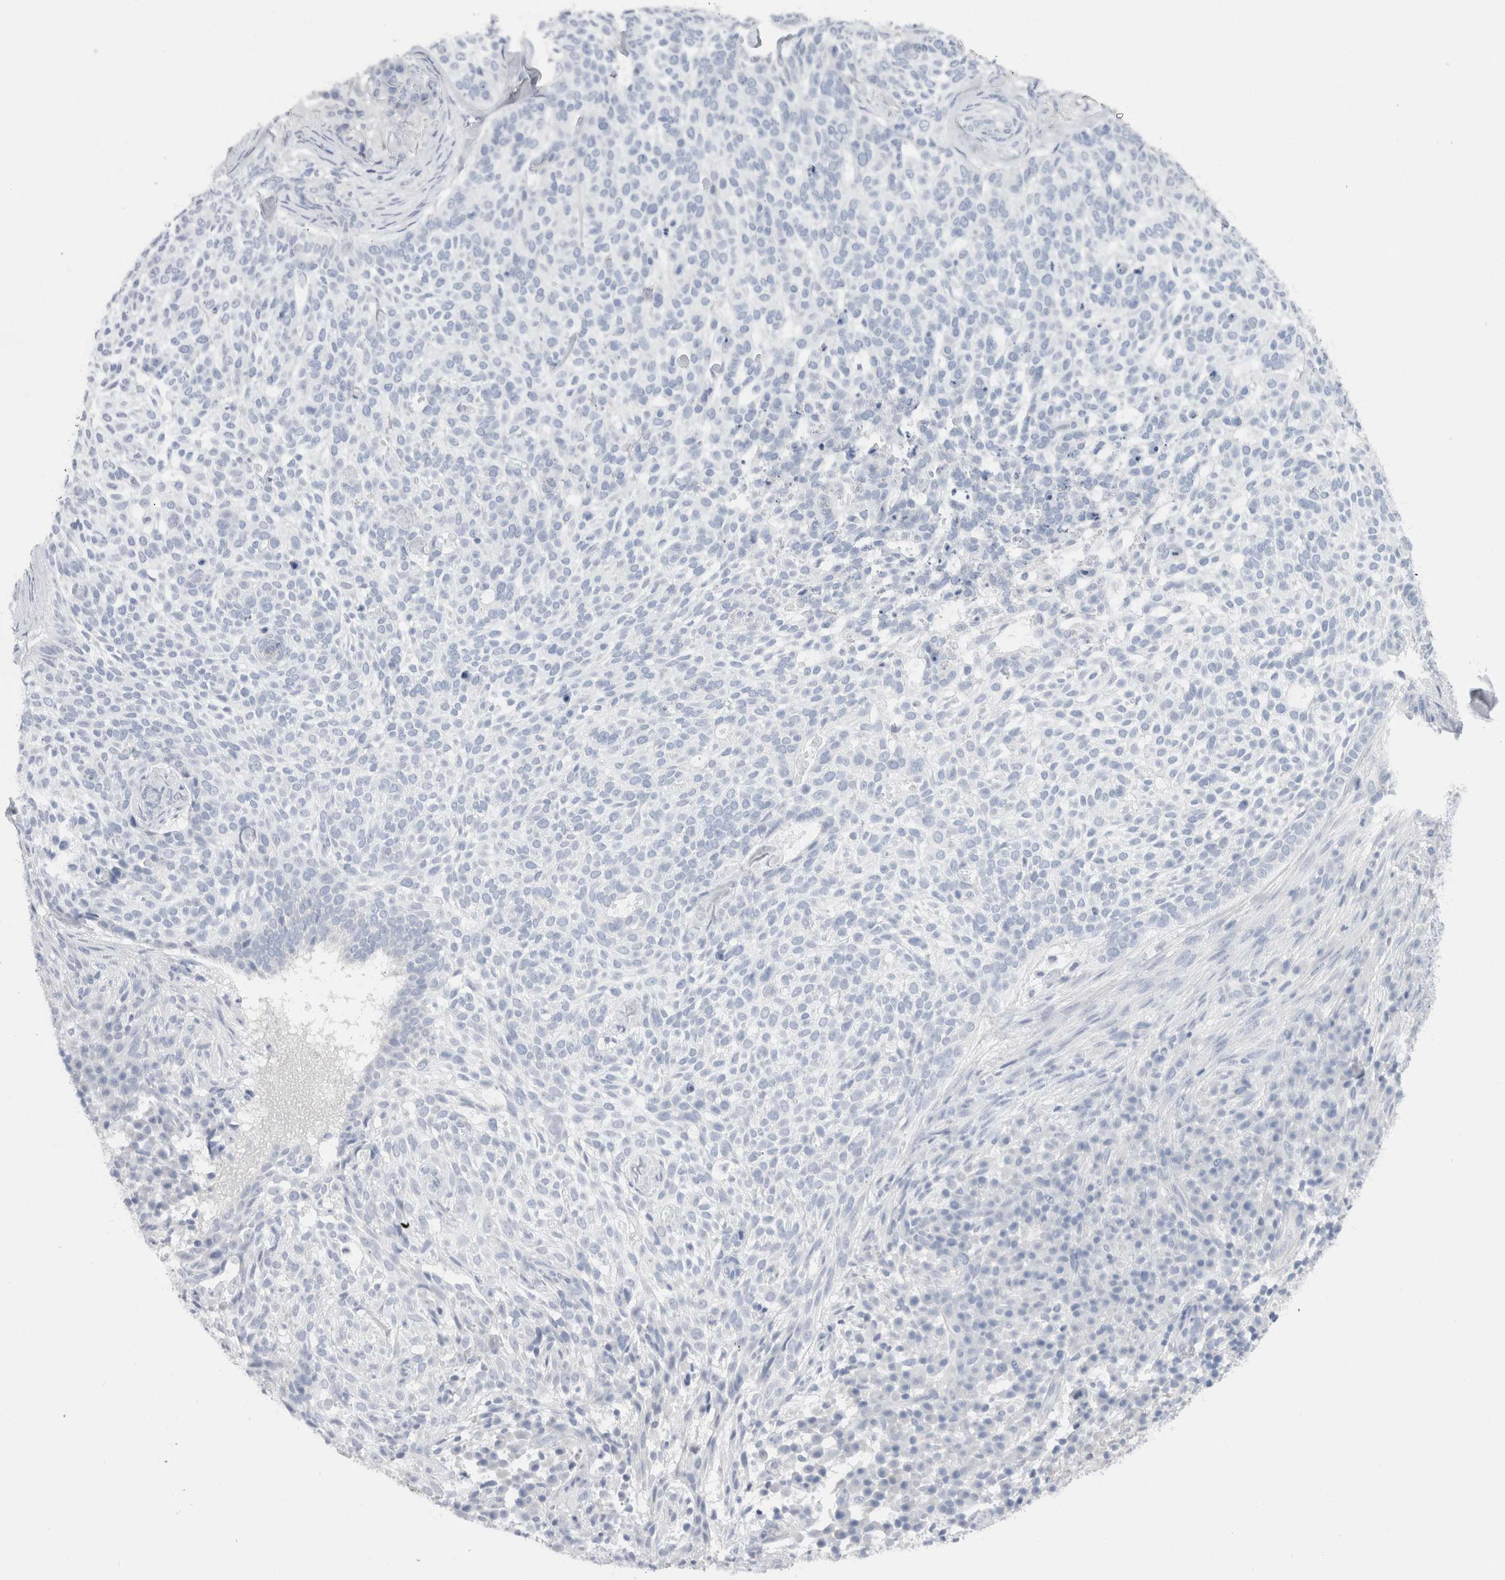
{"staining": {"intensity": "negative", "quantity": "none", "location": "none"}, "tissue": "skin cancer", "cell_type": "Tumor cells", "image_type": "cancer", "snomed": [{"axis": "morphology", "description": "Basal cell carcinoma"}, {"axis": "topography", "description": "Skin"}], "caption": "This is a image of immunohistochemistry staining of skin basal cell carcinoma, which shows no expression in tumor cells.", "gene": "C9orf50", "patient": {"sex": "female", "age": 64}}